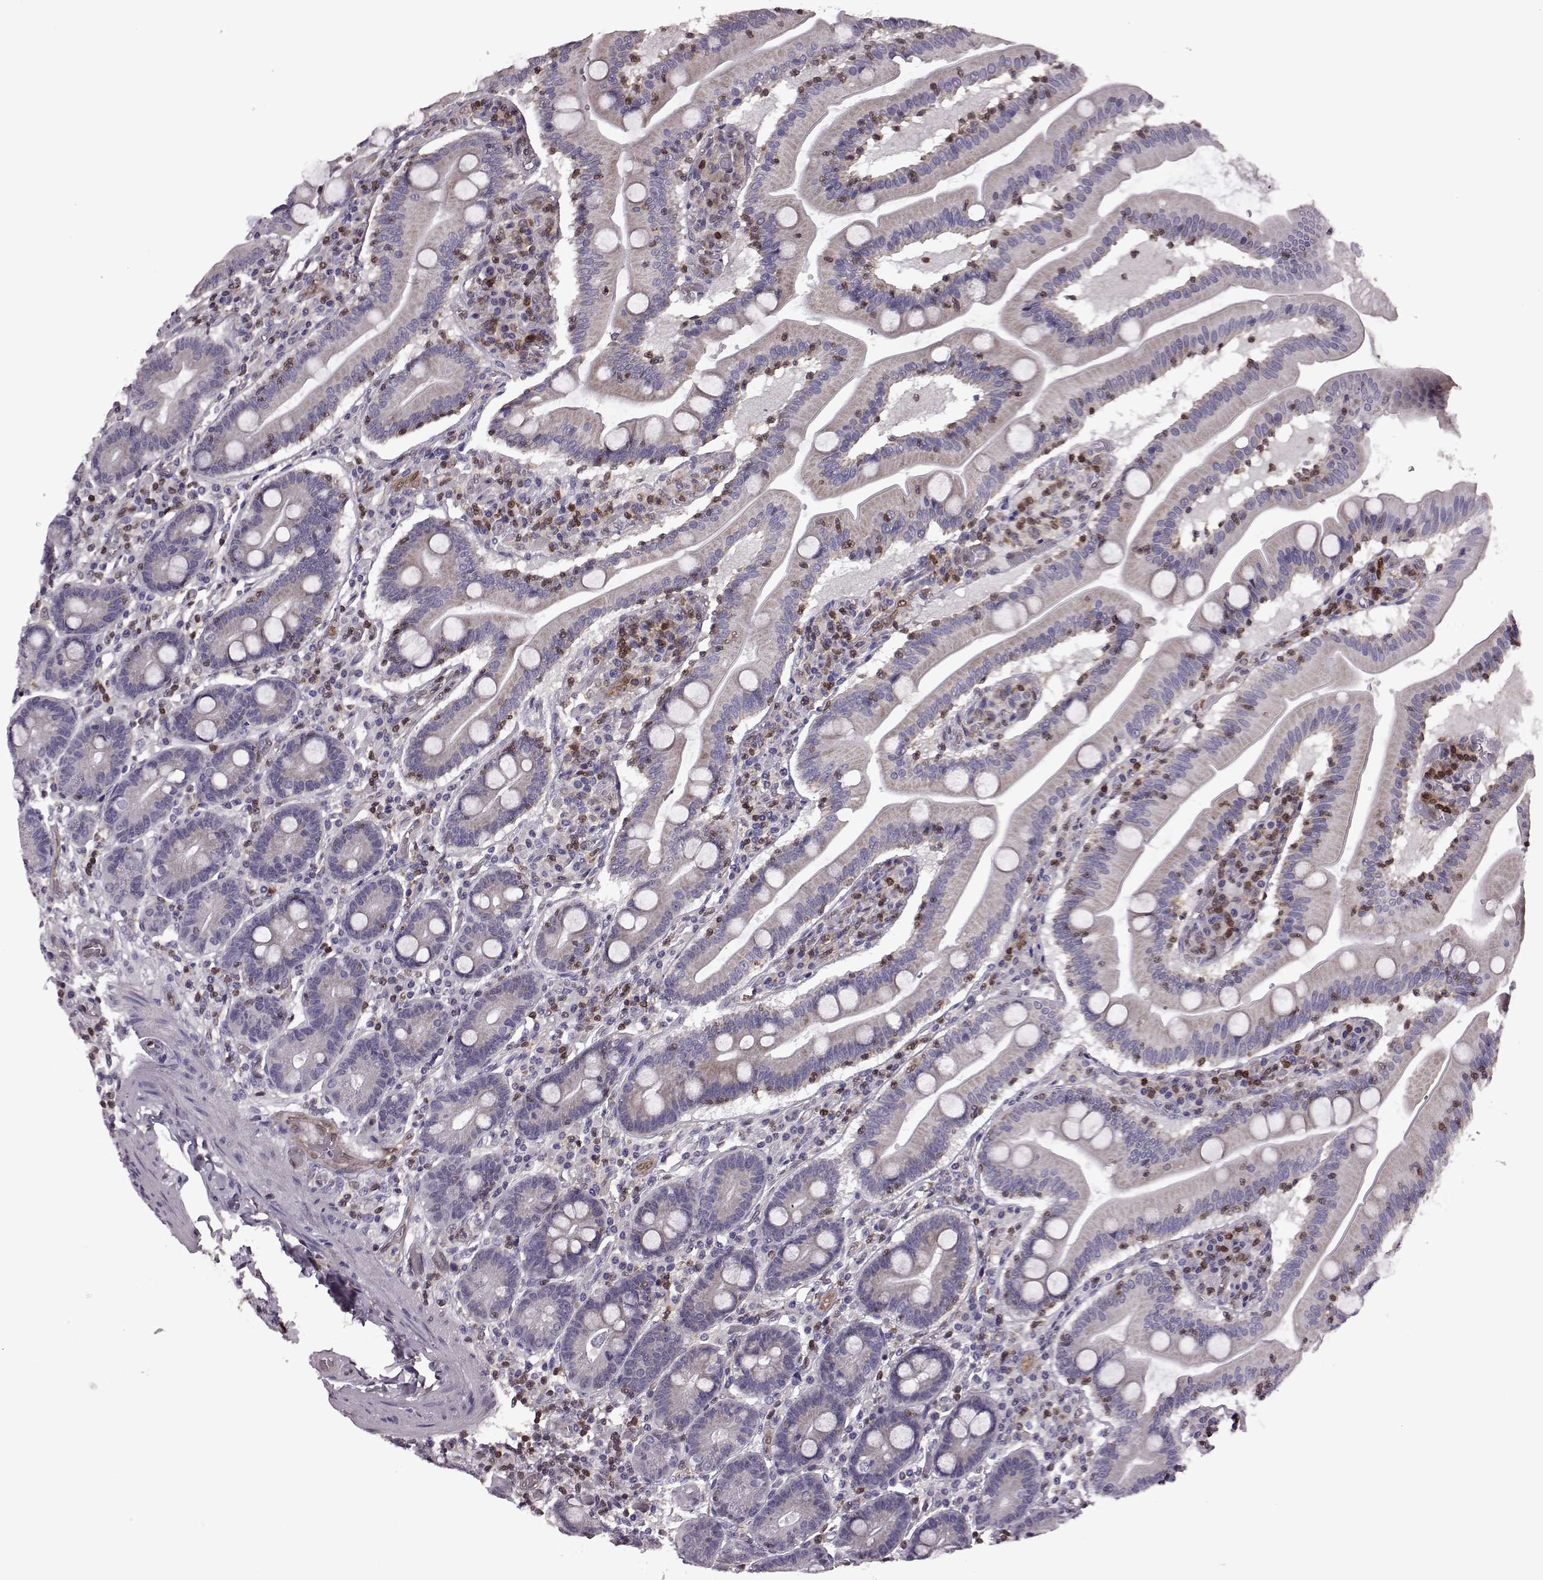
{"staining": {"intensity": "negative", "quantity": "none", "location": "none"}, "tissue": "small intestine", "cell_type": "Glandular cells", "image_type": "normal", "snomed": [{"axis": "morphology", "description": "Normal tissue, NOS"}, {"axis": "topography", "description": "Small intestine"}], "caption": "Immunohistochemistry of benign small intestine displays no staining in glandular cells.", "gene": "CDC42SE1", "patient": {"sex": "male", "age": 37}}